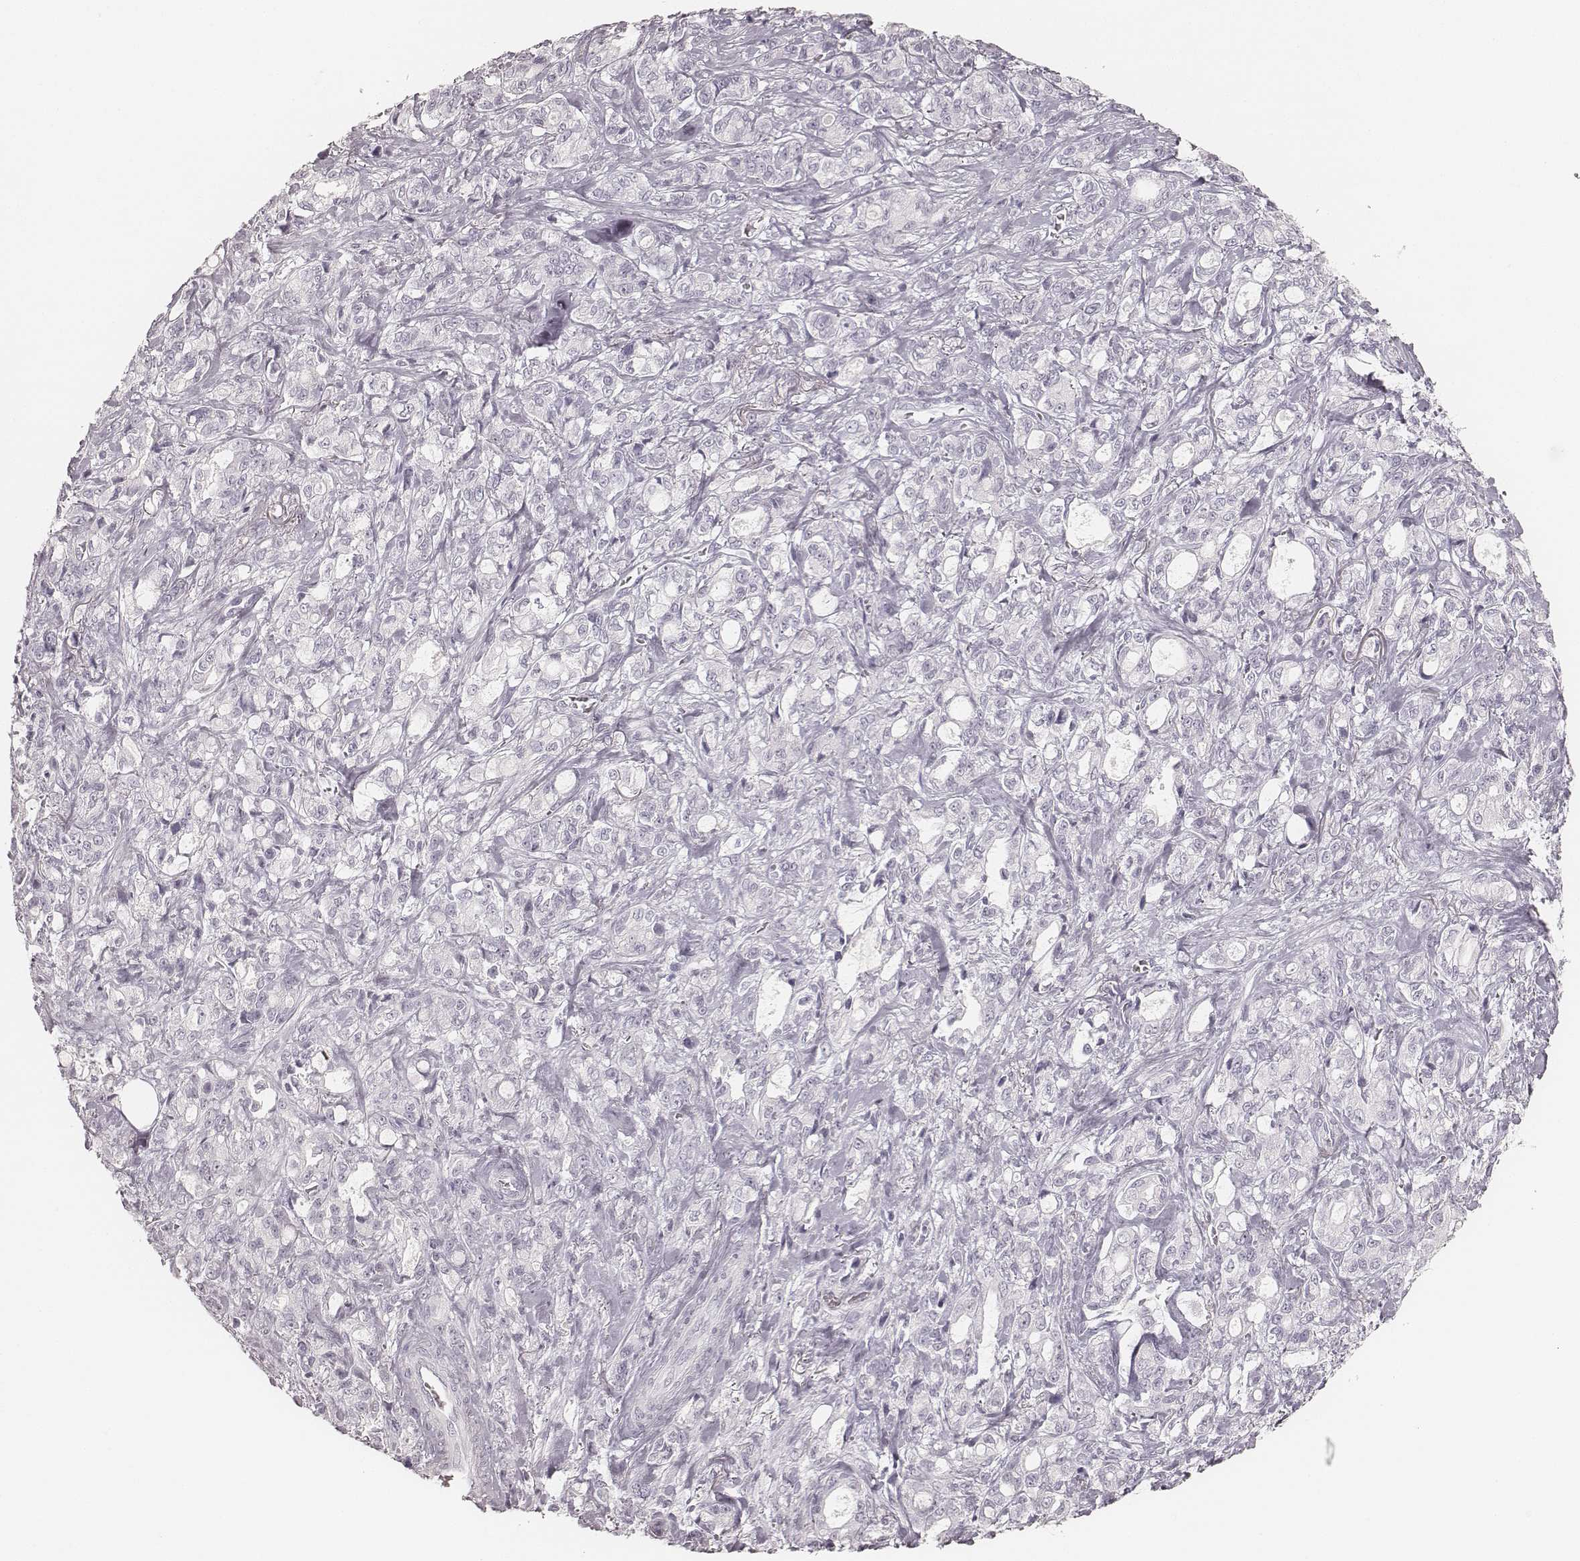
{"staining": {"intensity": "negative", "quantity": "none", "location": "none"}, "tissue": "stomach cancer", "cell_type": "Tumor cells", "image_type": "cancer", "snomed": [{"axis": "morphology", "description": "Adenocarcinoma, NOS"}, {"axis": "topography", "description": "Stomach"}], "caption": "This is an immunohistochemistry image of stomach cancer. There is no staining in tumor cells.", "gene": "KRT72", "patient": {"sex": "male", "age": 63}}